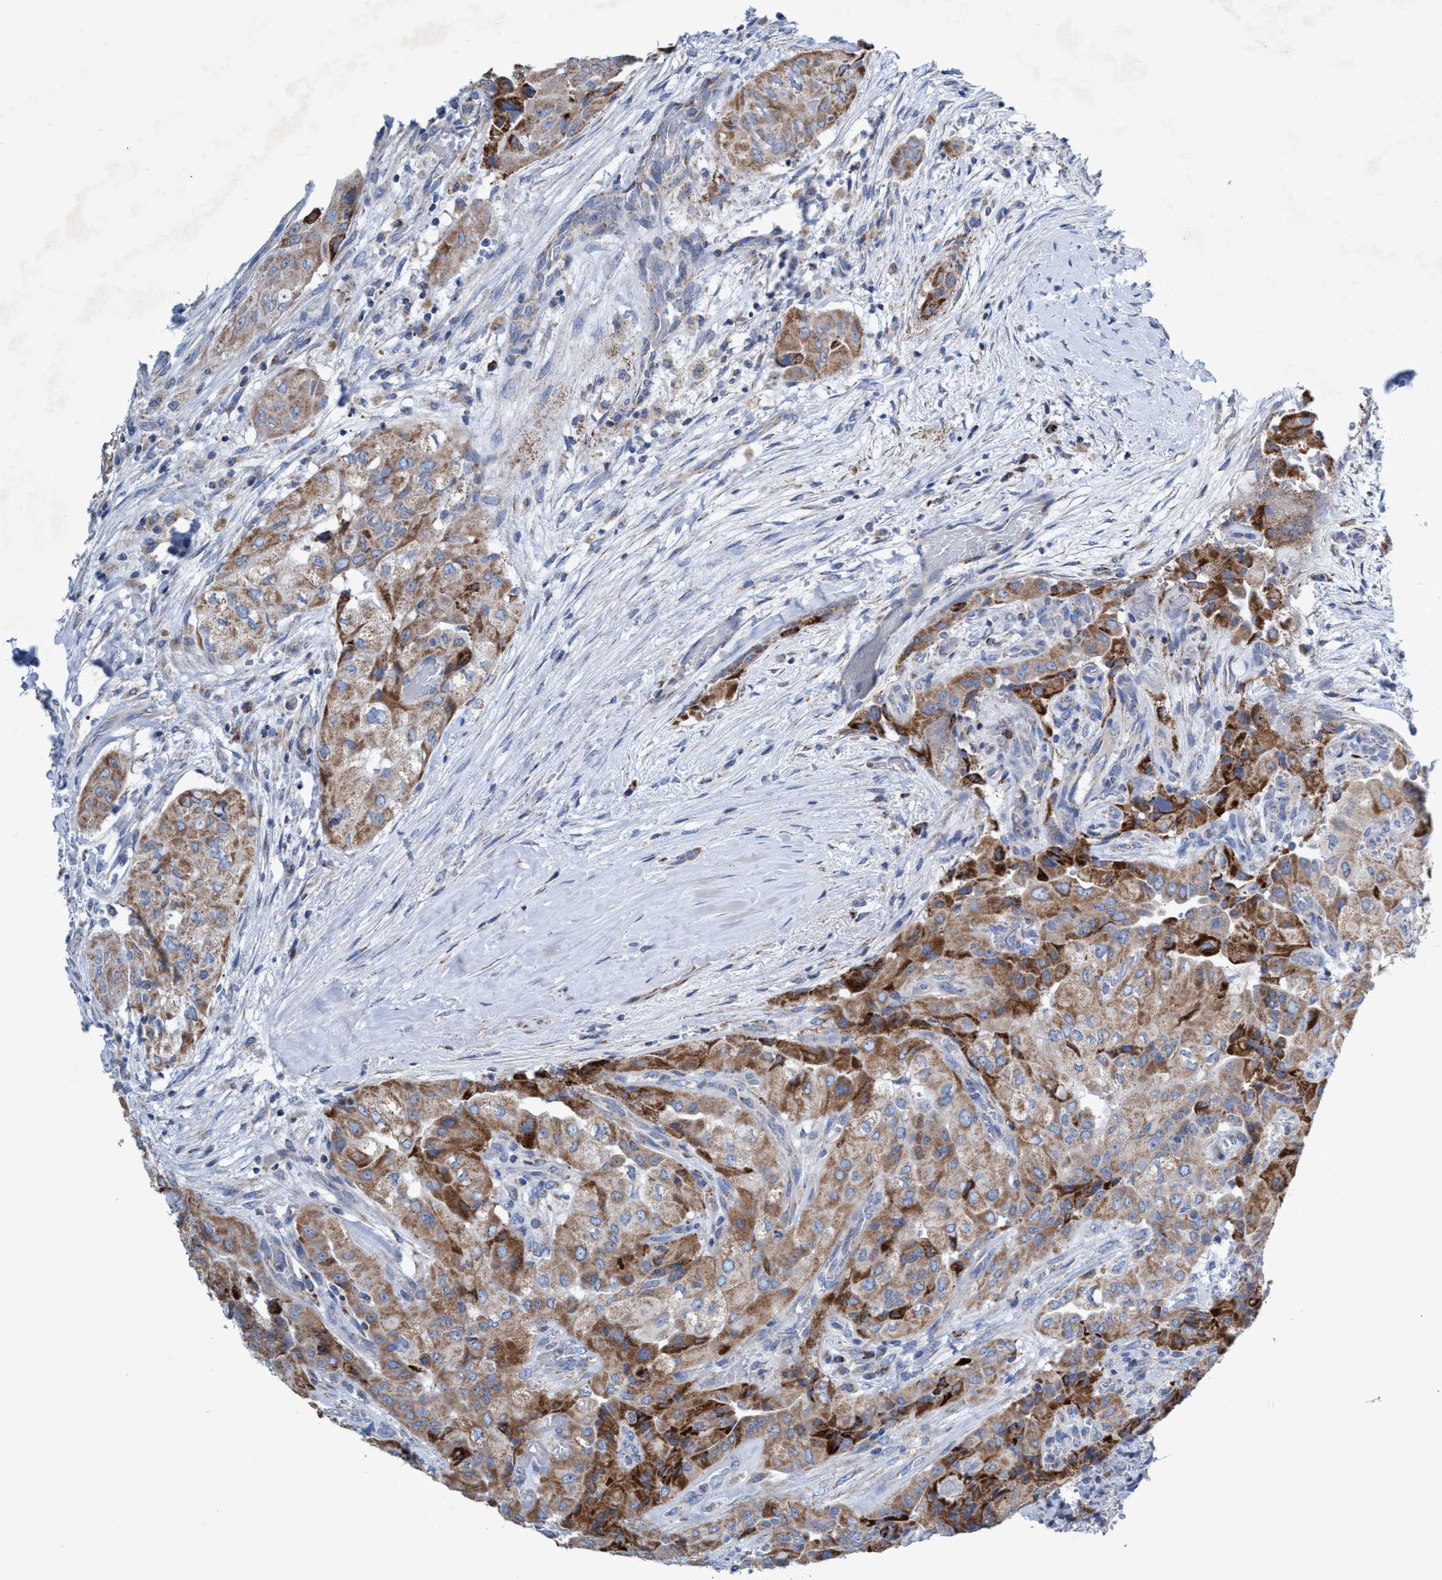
{"staining": {"intensity": "moderate", "quantity": ">75%", "location": "cytoplasmic/membranous"}, "tissue": "thyroid cancer", "cell_type": "Tumor cells", "image_type": "cancer", "snomed": [{"axis": "morphology", "description": "Papillary adenocarcinoma, NOS"}, {"axis": "topography", "description": "Thyroid gland"}], "caption": "Papillary adenocarcinoma (thyroid) stained for a protein displays moderate cytoplasmic/membranous positivity in tumor cells.", "gene": "ZNF750", "patient": {"sex": "female", "age": 59}}